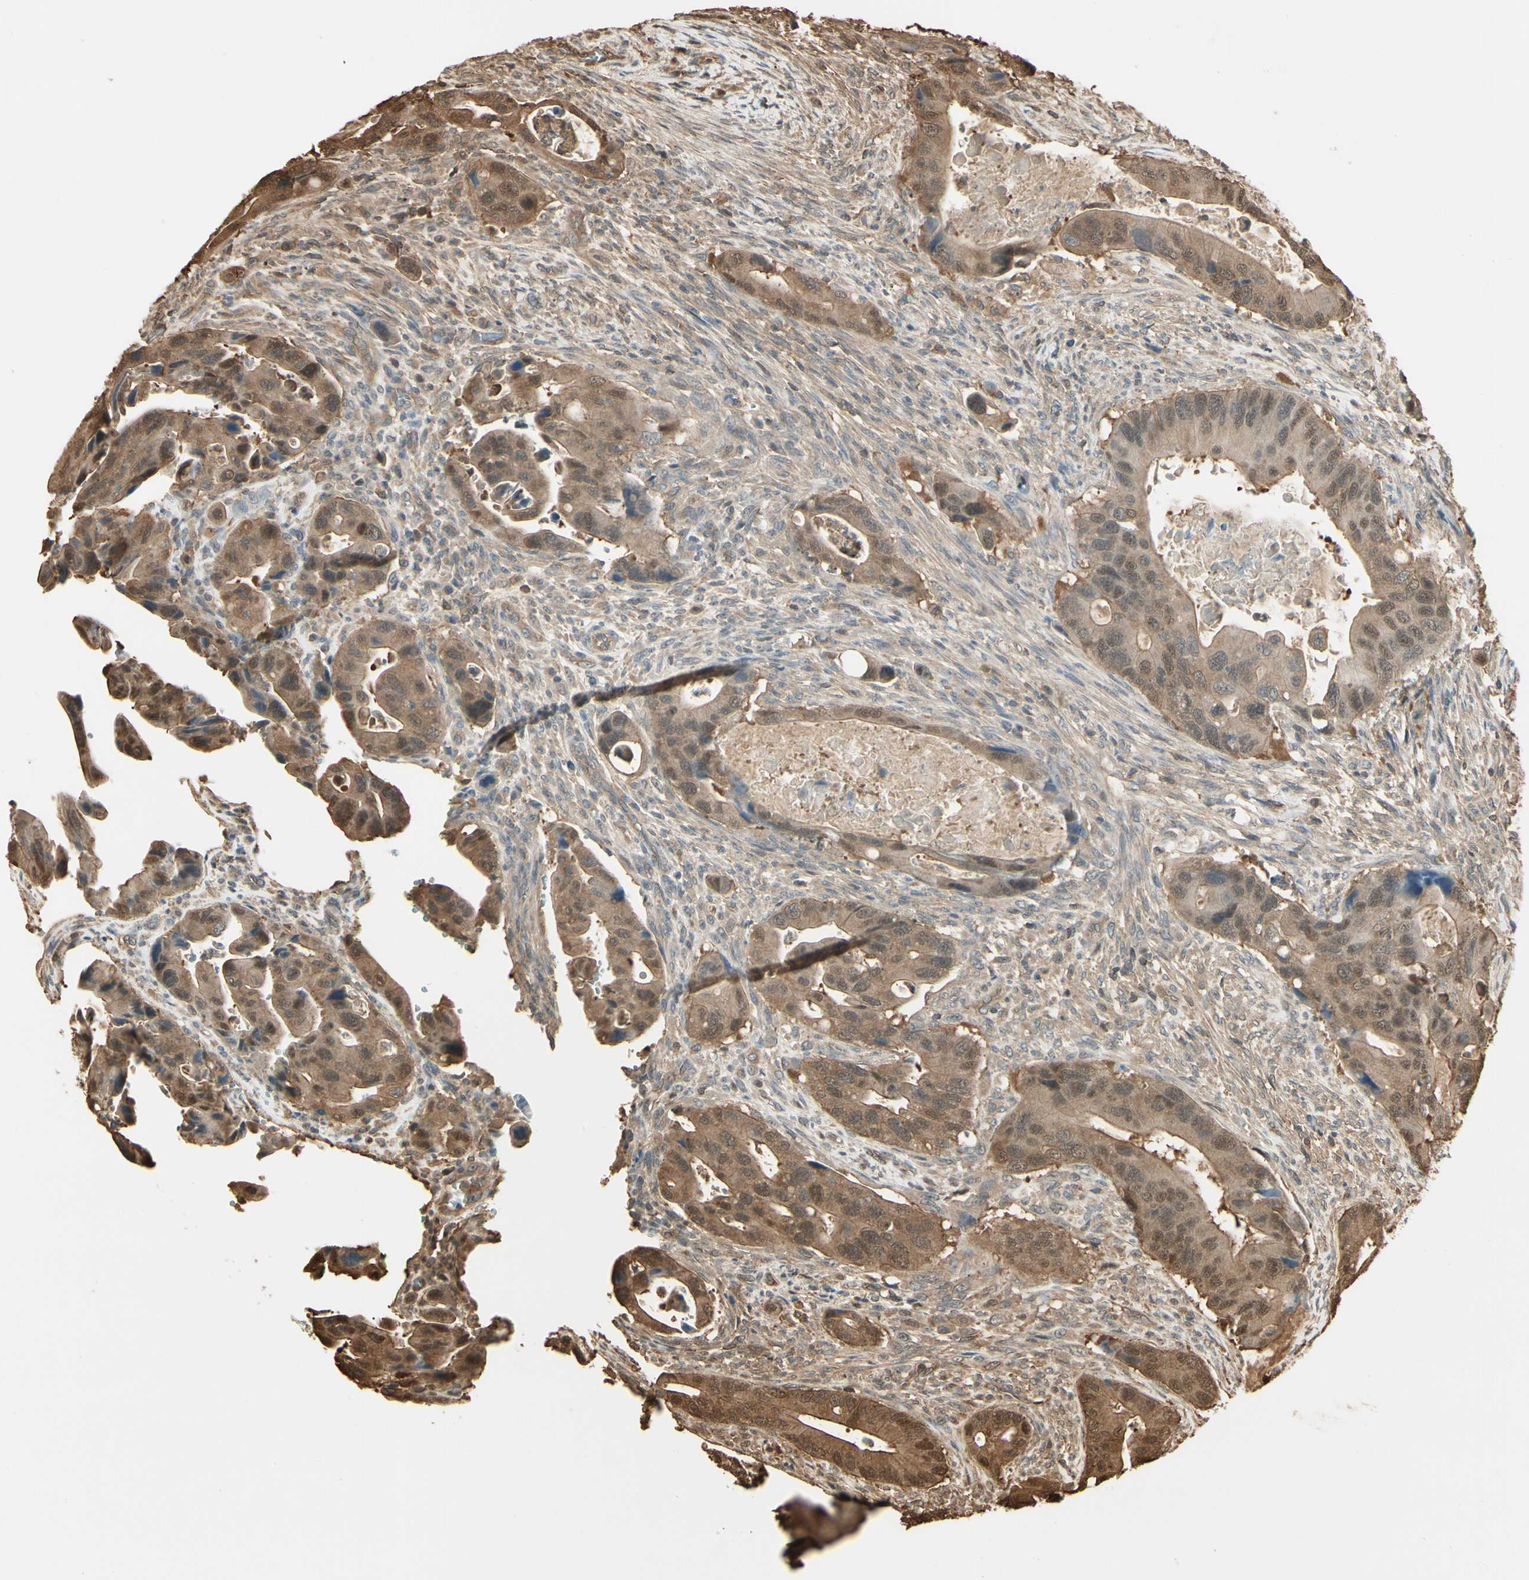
{"staining": {"intensity": "strong", "quantity": ">75%", "location": "cytoplasmic/membranous,nuclear"}, "tissue": "colorectal cancer", "cell_type": "Tumor cells", "image_type": "cancer", "snomed": [{"axis": "morphology", "description": "Adenocarcinoma, NOS"}, {"axis": "topography", "description": "Rectum"}], "caption": "The histopathology image reveals staining of adenocarcinoma (colorectal), revealing strong cytoplasmic/membranous and nuclear protein staining (brown color) within tumor cells.", "gene": "YWHAE", "patient": {"sex": "female", "age": 57}}